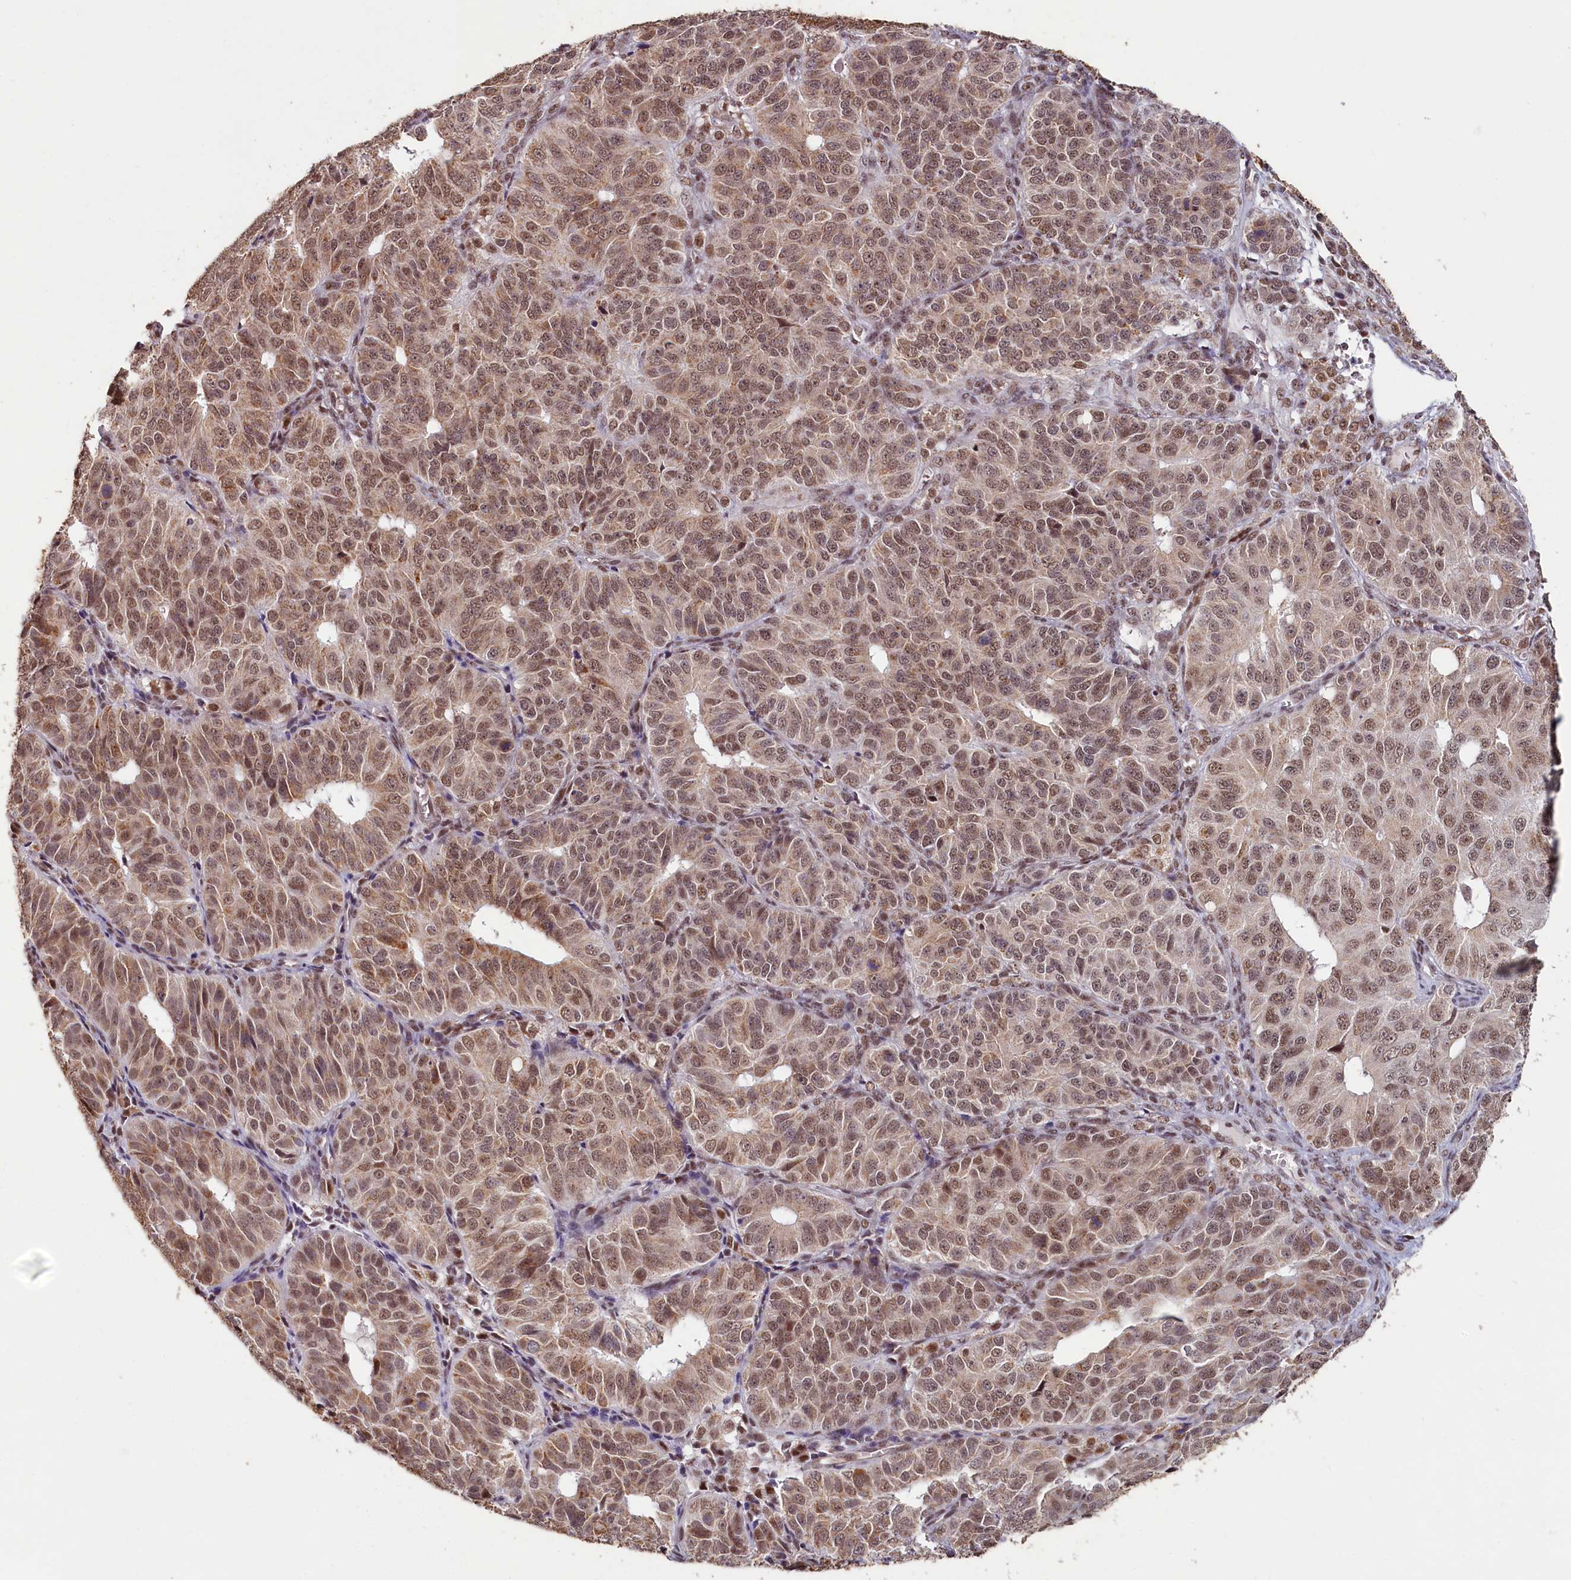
{"staining": {"intensity": "moderate", "quantity": ">75%", "location": "cytoplasmic/membranous,nuclear"}, "tissue": "ovarian cancer", "cell_type": "Tumor cells", "image_type": "cancer", "snomed": [{"axis": "morphology", "description": "Carcinoma, endometroid"}, {"axis": "topography", "description": "Ovary"}], "caption": "DAB (3,3'-diaminobenzidine) immunohistochemical staining of endometroid carcinoma (ovarian) demonstrates moderate cytoplasmic/membranous and nuclear protein expression in approximately >75% of tumor cells. Immunohistochemistry stains the protein in brown and the nuclei are stained blue.", "gene": "PDE6D", "patient": {"sex": "female", "age": 51}}